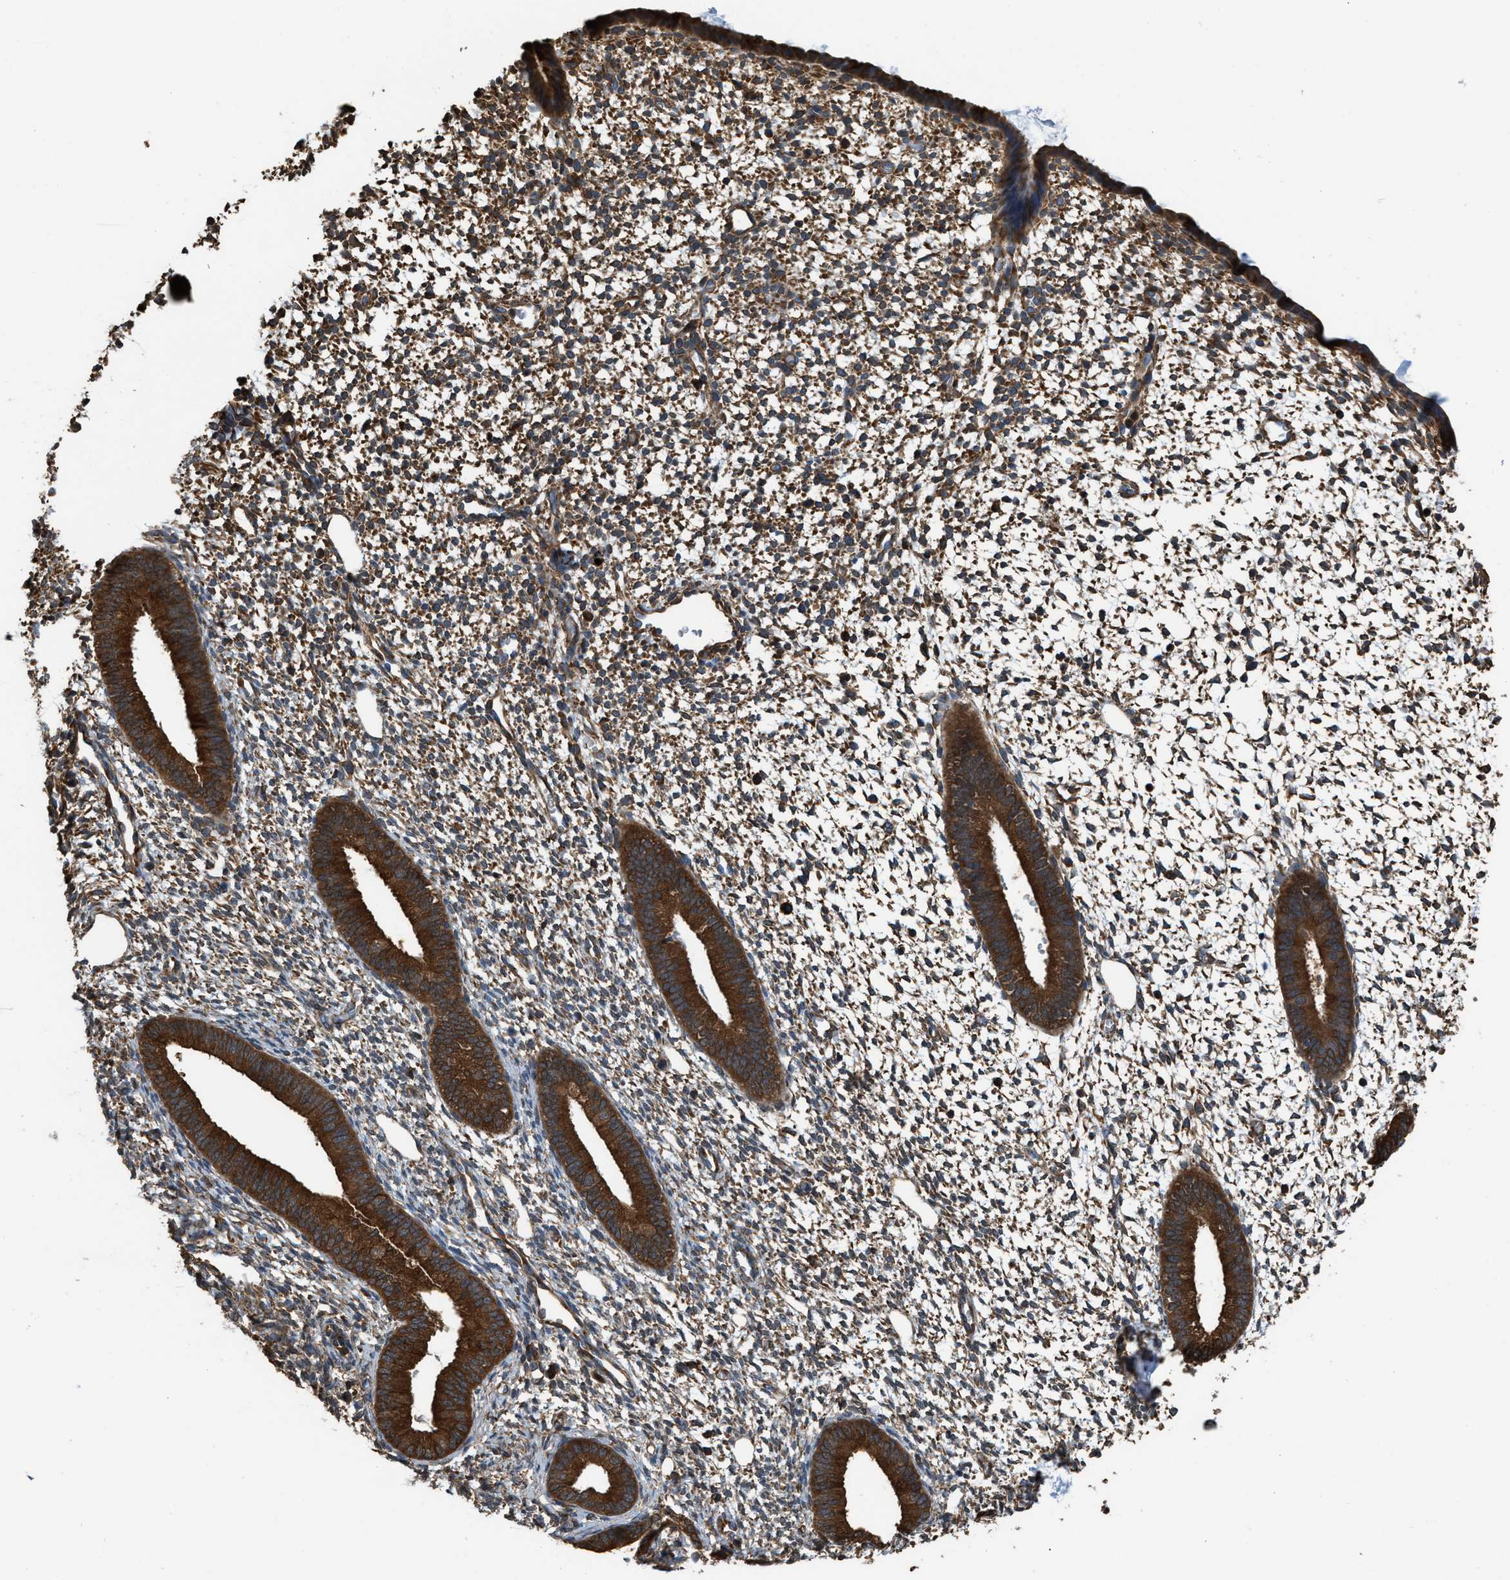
{"staining": {"intensity": "moderate", "quantity": "25%-75%", "location": "cytoplasmic/membranous"}, "tissue": "endometrium", "cell_type": "Cells in endometrial stroma", "image_type": "normal", "snomed": [{"axis": "morphology", "description": "Normal tissue, NOS"}, {"axis": "topography", "description": "Endometrium"}], "caption": "A micrograph of human endometrium stained for a protein exhibits moderate cytoplasmic/membranous brown staining in cells in endometrial stroma.", "gene": "ATIC", "patient": {"sex": "female", "age": 46}}